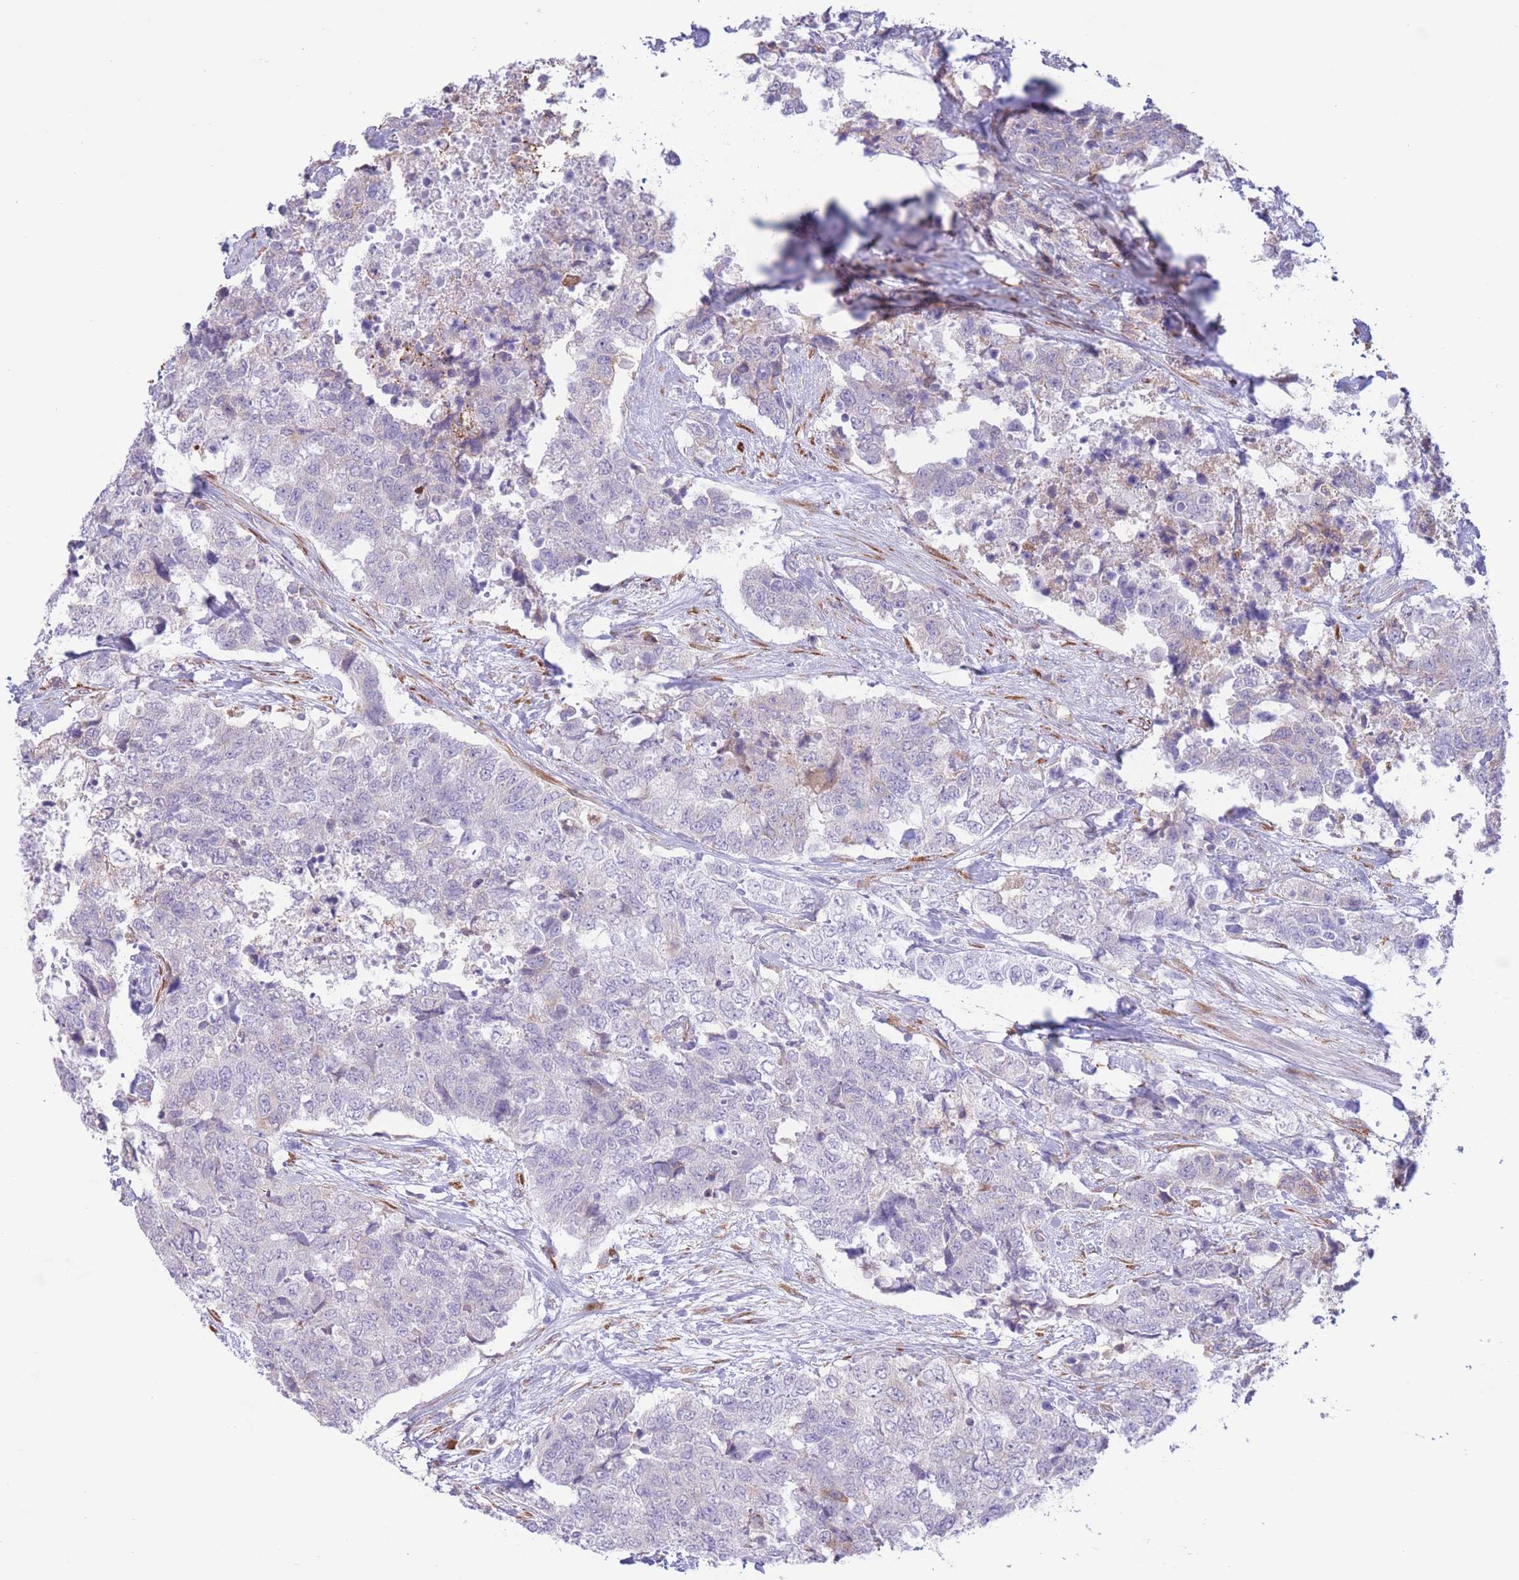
{"staining": {"intensity": "negative", "quantity": "none", "location": "none"}, "tissue": "urothelial cancer", "cell_type": "Tumor cells", "image_type": "cancer", "snomed": [{"axis": "morphology", "description": "Urothelial carcinoma, High grade"}, {"axis": "topography", "description": "Urinary bladder"}], "caption": "A high-resolution micrograph shows IHC staining of high-grade urothelial carcinoma, which demonstrates no significant positivity in tumor cells.", "gene": "MYDGF", "patient": {"sex": "female", "age": 78}}